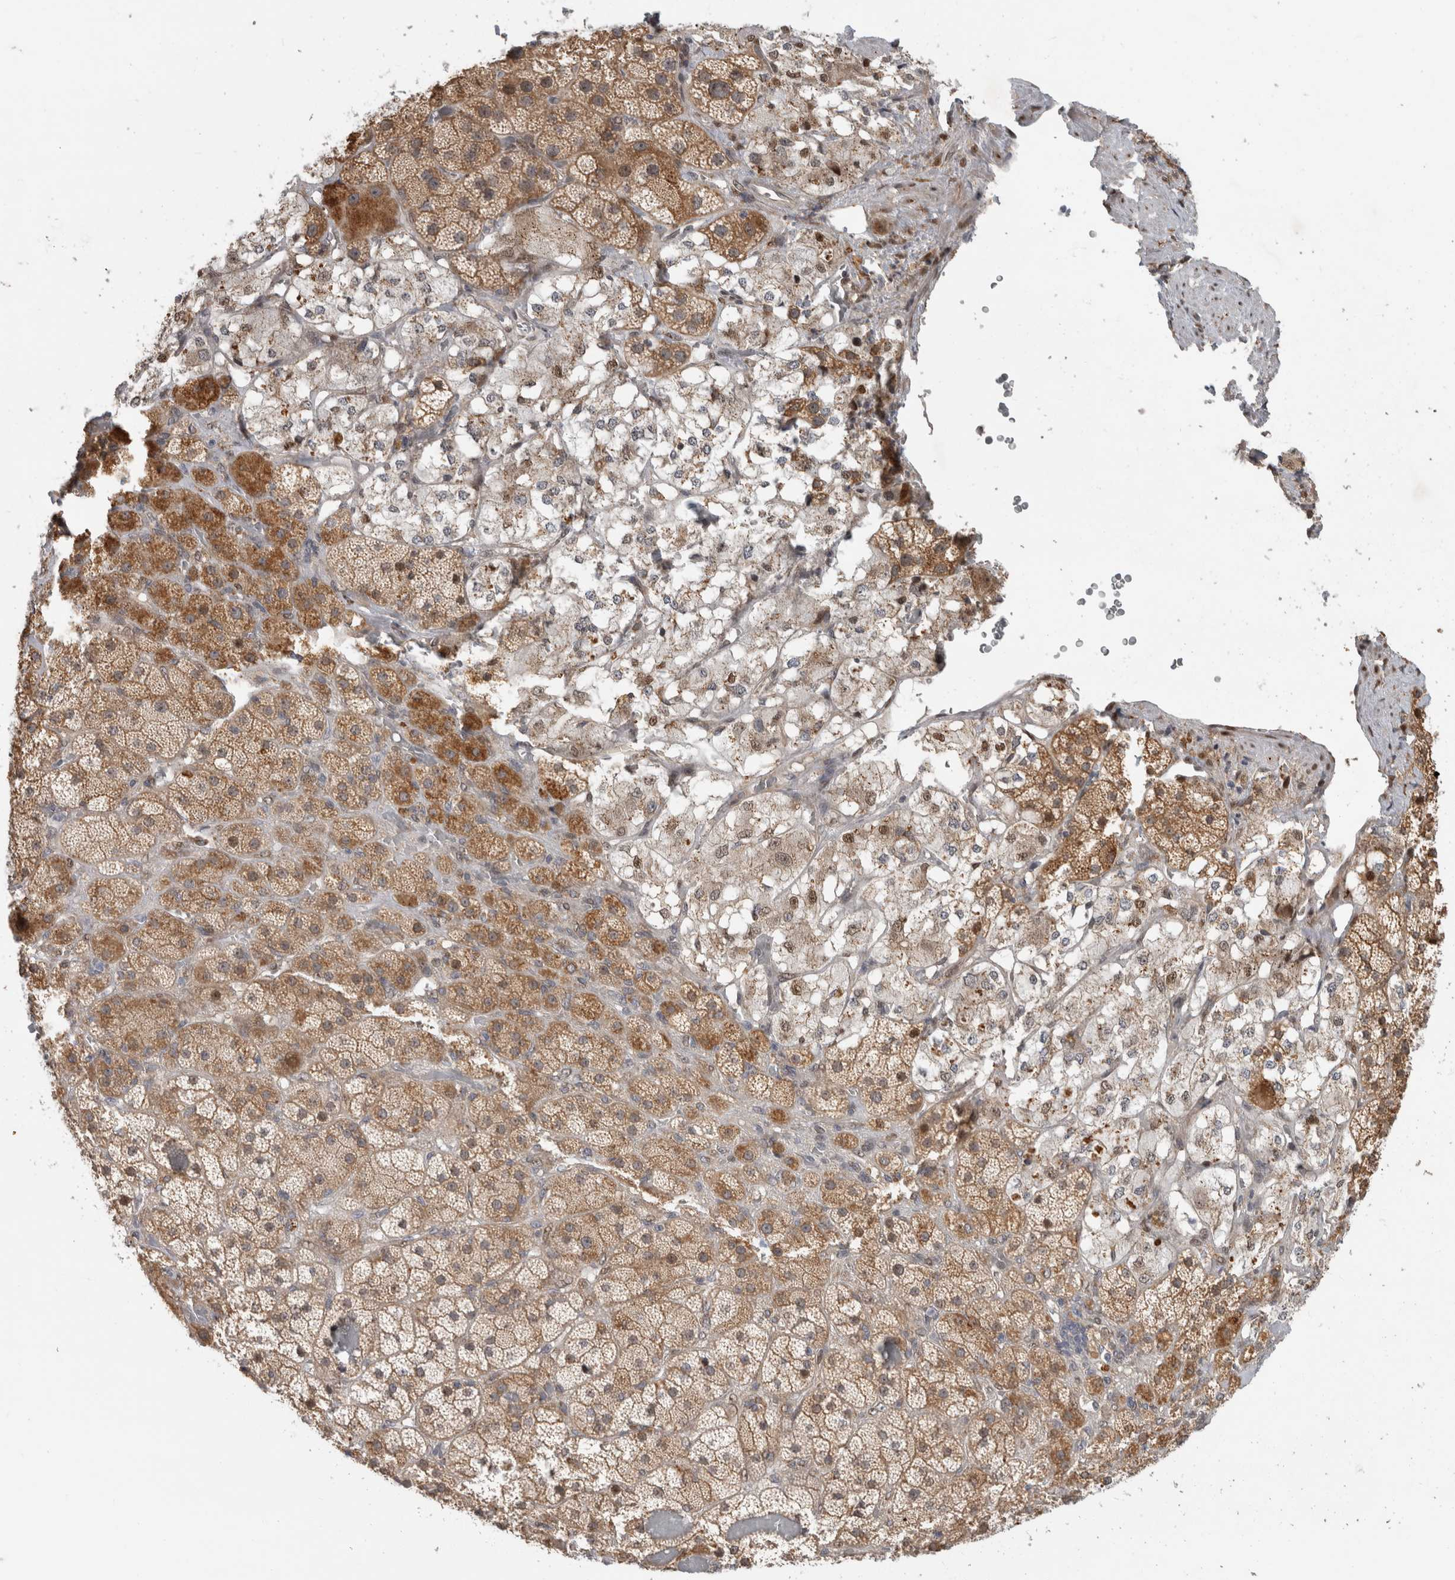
{"staining": {"intensity": "moderate", "quantity": ">75%", "location": "cytoplasmic/membranous,nuclear"}, "tissue": "adrenal gland", "cell_type": "Glandular cells", "image_type": "normal", "snomed": [{"axis": "morphology", "description": "Normal tissue, NOS"}, {"axis": "topography", "description": "Adrenal gland"}], "caption": "Adrenal gland stained with DAB immunohistochemistry (IHC) demonstrates medium levels of moderate cytoplasmic/membranous,nuclear expression in approximately >75% of glandular cells. The staining is performed using DAB brown chromogen to label protein expression. The nuclei are counter-stained blue using hematoxylin.", "gene": "NAB2", "patient": {"sex": "male", "age": 57}}